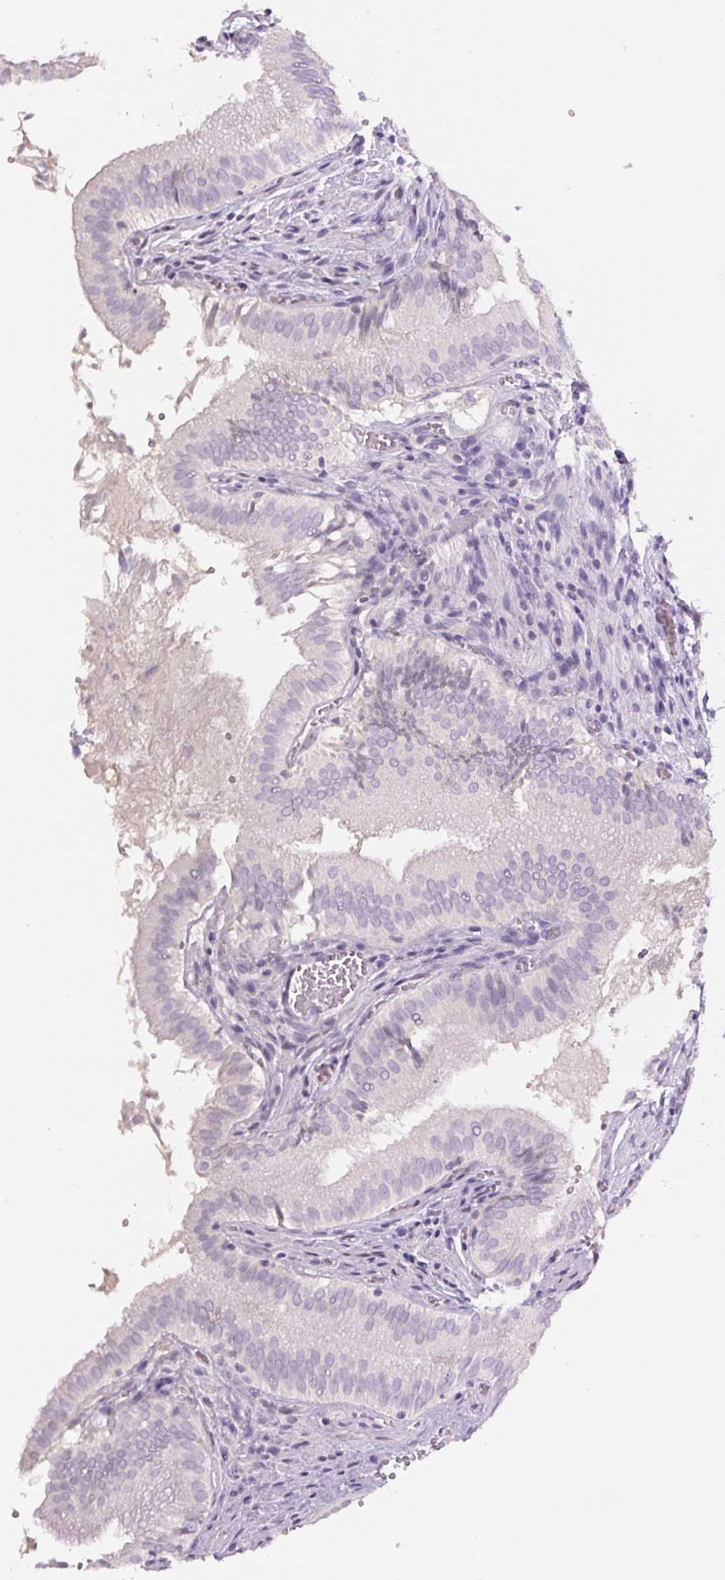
{"staining": {"intensity": "negative", "quantity": "none", "location": "none"}, "tissue": "gallbladder", "cell_type": "Glandular cells", "image_type": "normal", "snomed": [{"axis": "morphology", "description": "Normal tissue, NOS"}, {"axis": "topography", "description": "Gallbladder"}, {"axis": "topography", "description": "Peripheral nerve tissue"}], "caption": "This is an IHC histopathology image of unremarkable human gallbladder. There is no positivity in glandular cells.", "gene": "SIX1", "patient": {"sex": "male", "age": 17}}